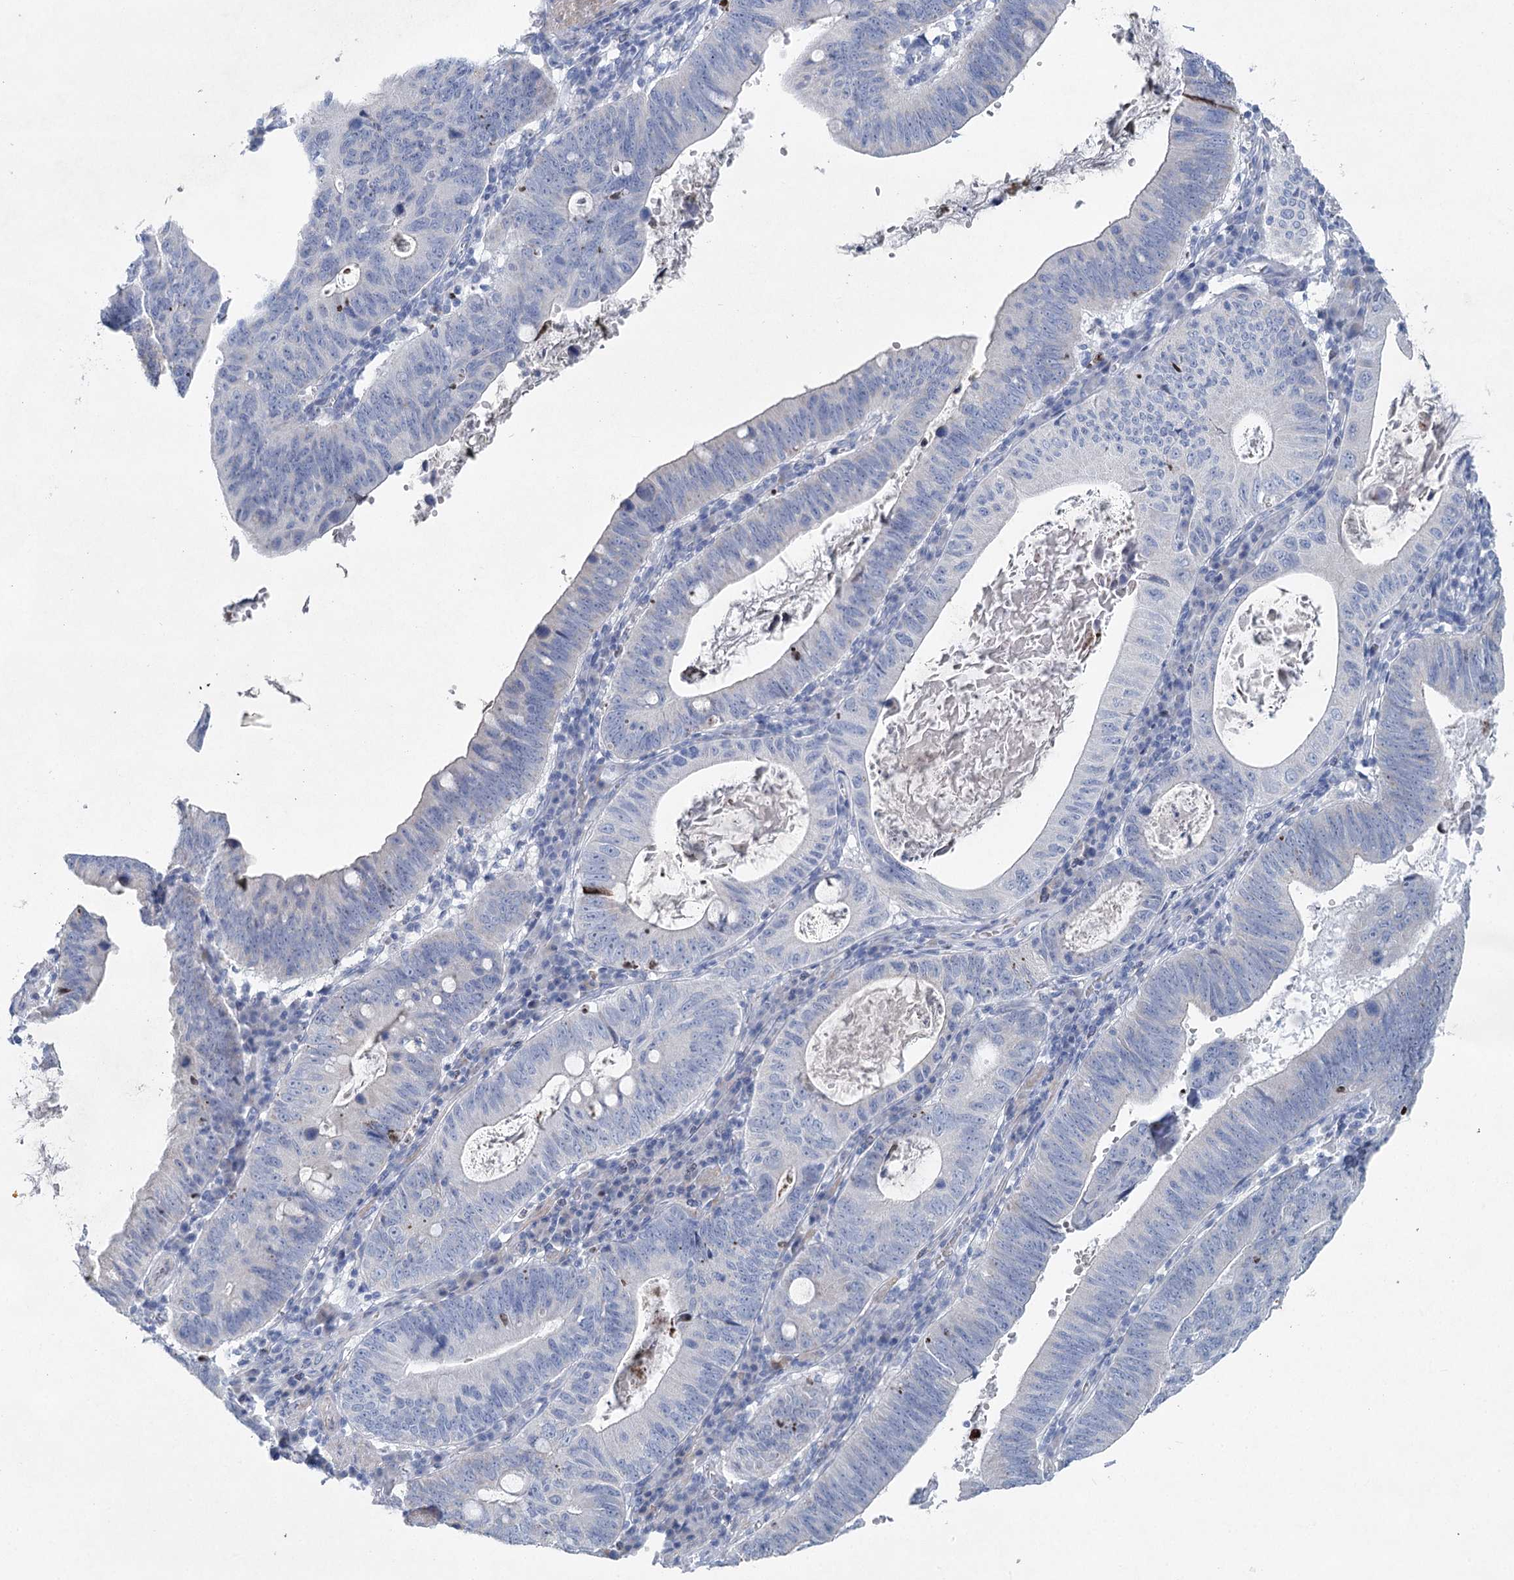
{"staining": {"intensity": "negative", "quantity": "none", "location": "none"}, "tissue": "stomach cancer", "cell_type": "Tumor cells", "image_type": "cancer", "snomed": [{"axis": "morphology", "description": "Adenocarcinoma, NOS"}, {"axis": "topography", "description": "Stomach"}], "caption": "Immunohistochemistry (IHC) of human adenocarcinoma (stomach) exhibits no expression in tumor cells.", "gene": "WDR74", "patient": {"sex": "male", "age": 59}}